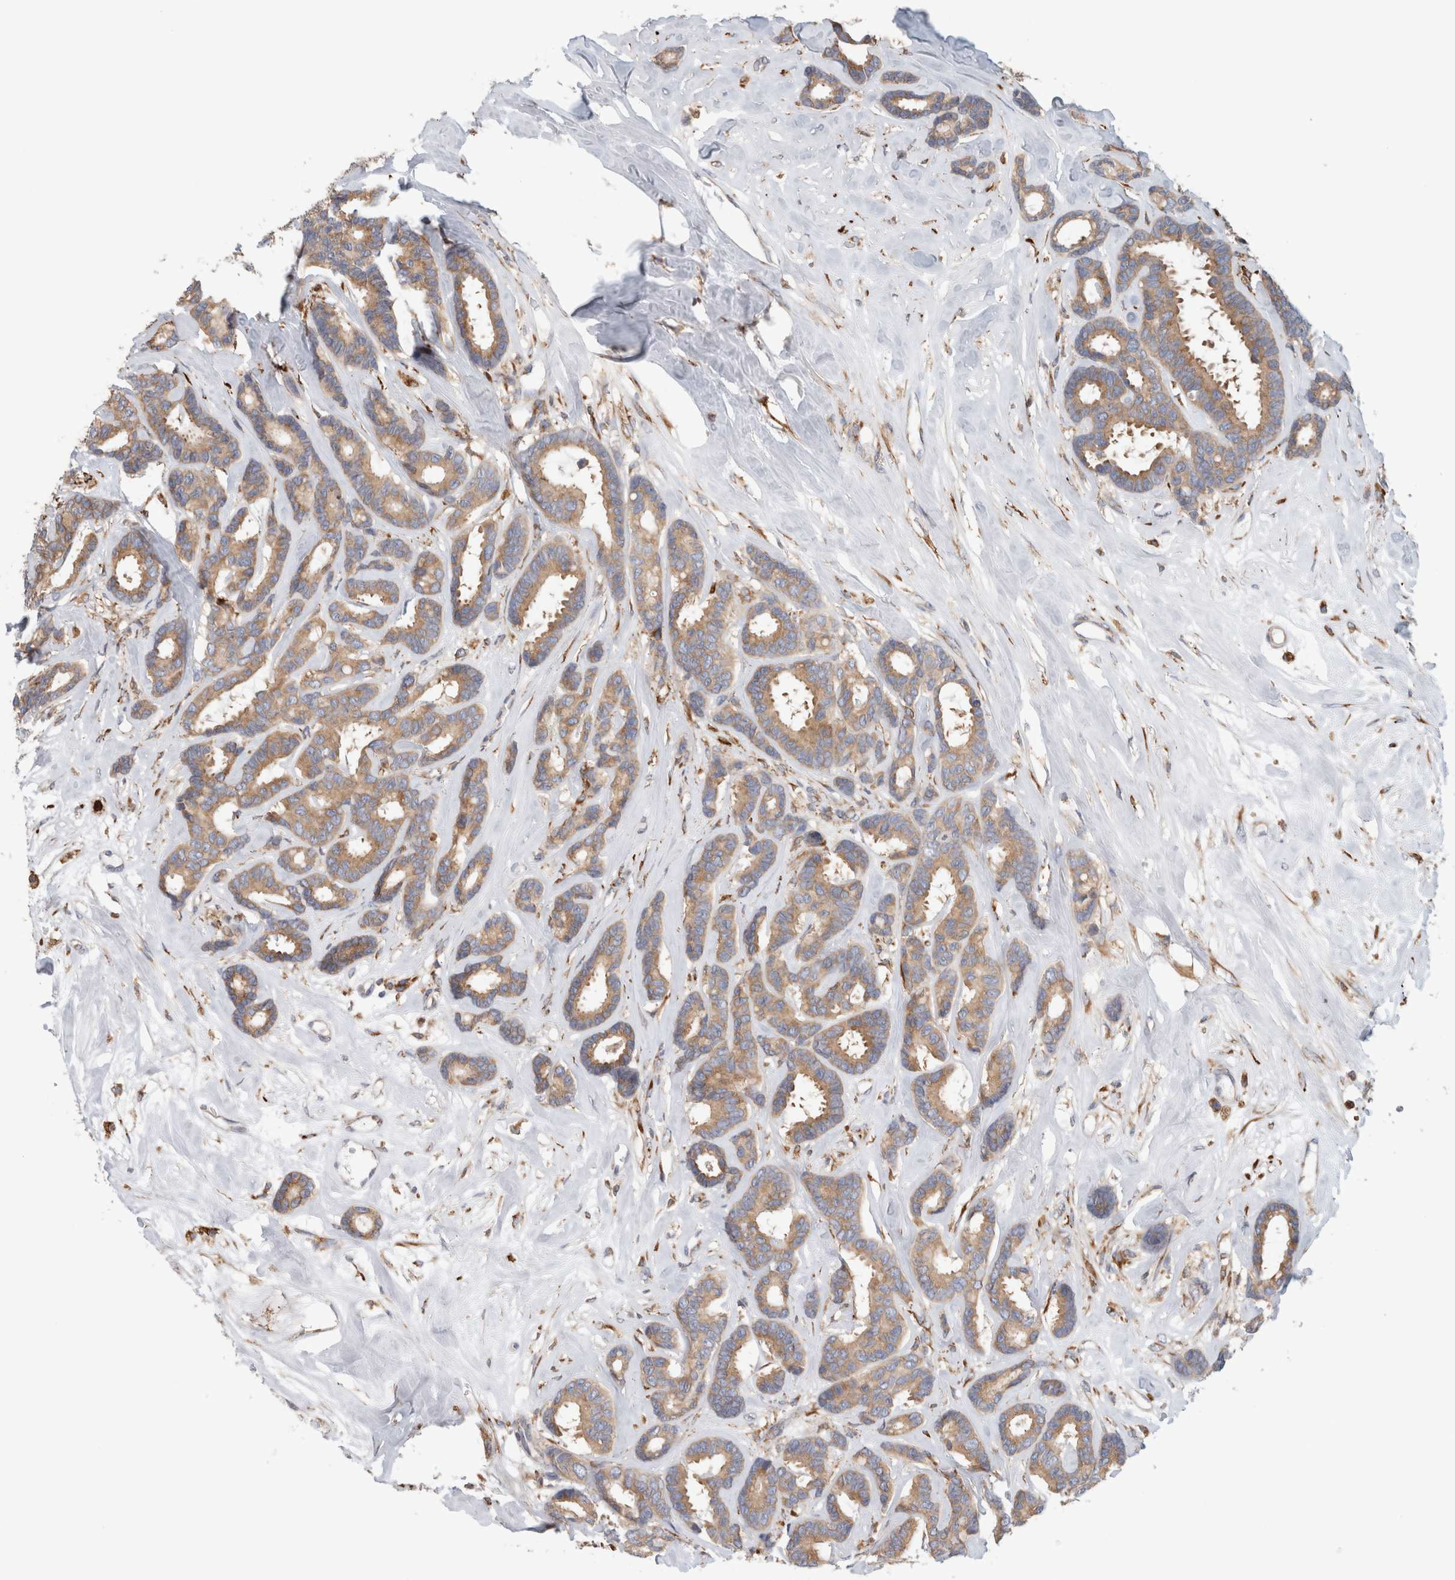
{"staining": {"intensity": "weak", "quantity": ">75%", "location": "cytoplasmic/membranous"}, "tissue": "breast cancer", "cell_type": "Tumor cells", "image_type": "cancer", "snomed": [{"axis": "morphology", "description": "Duct carcinoma"}, {"axis": "topography", "description": "Breast"}], "caption": "Immunohistochemical staining of human breast cancer displays weak cytoplasmic/membranous protein staining in approximately >75% of tumor cells.", "gene": "P4HA1", "patient": {"sex": "female", "age": 87}}